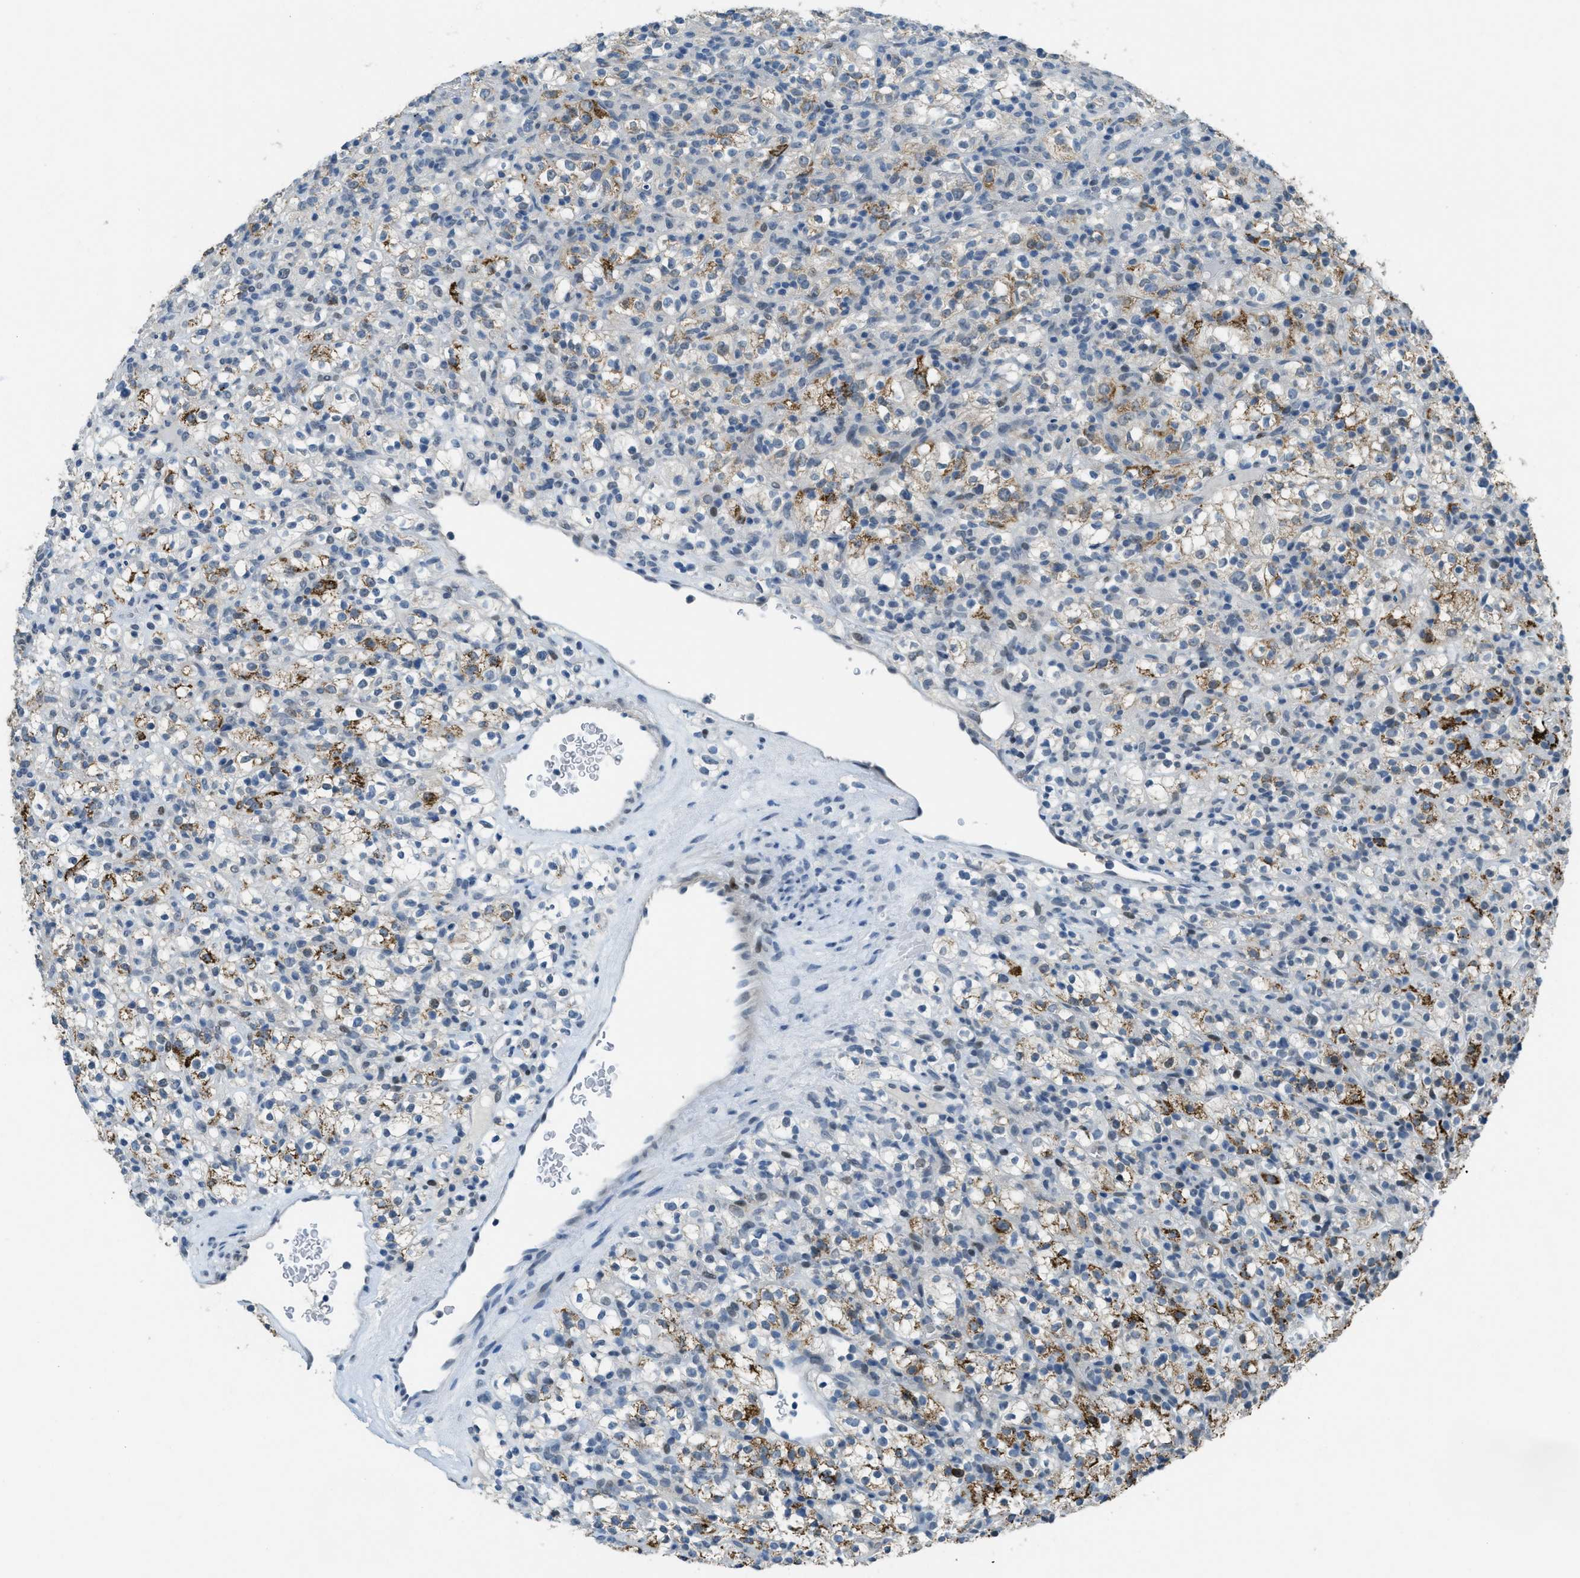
{"staining": {"intensity": "moderate", "quantity": "25%-75%", "location": "cytoplasmic/membranous"}, "tissue": "renal cancer", "cell_type": "Tumor cells", "image_type": "cancer", "snomed": [{"axis": "morphology", "description": "Normal tissue, NOS"}, {"axis": "morphology", "description": "Adenocarcinoma, NOS"}, {"axis": "topography", "description": "Kidney"}], "caption": "Protein expression by immunohistochemistry (IHC) reveals moderate cytoplasmic/membranous positivity in about 25%-75% of tumor cells in renal cancer.", "gene": "TTC13", "patient": {"sex": "female", "age": 72}}